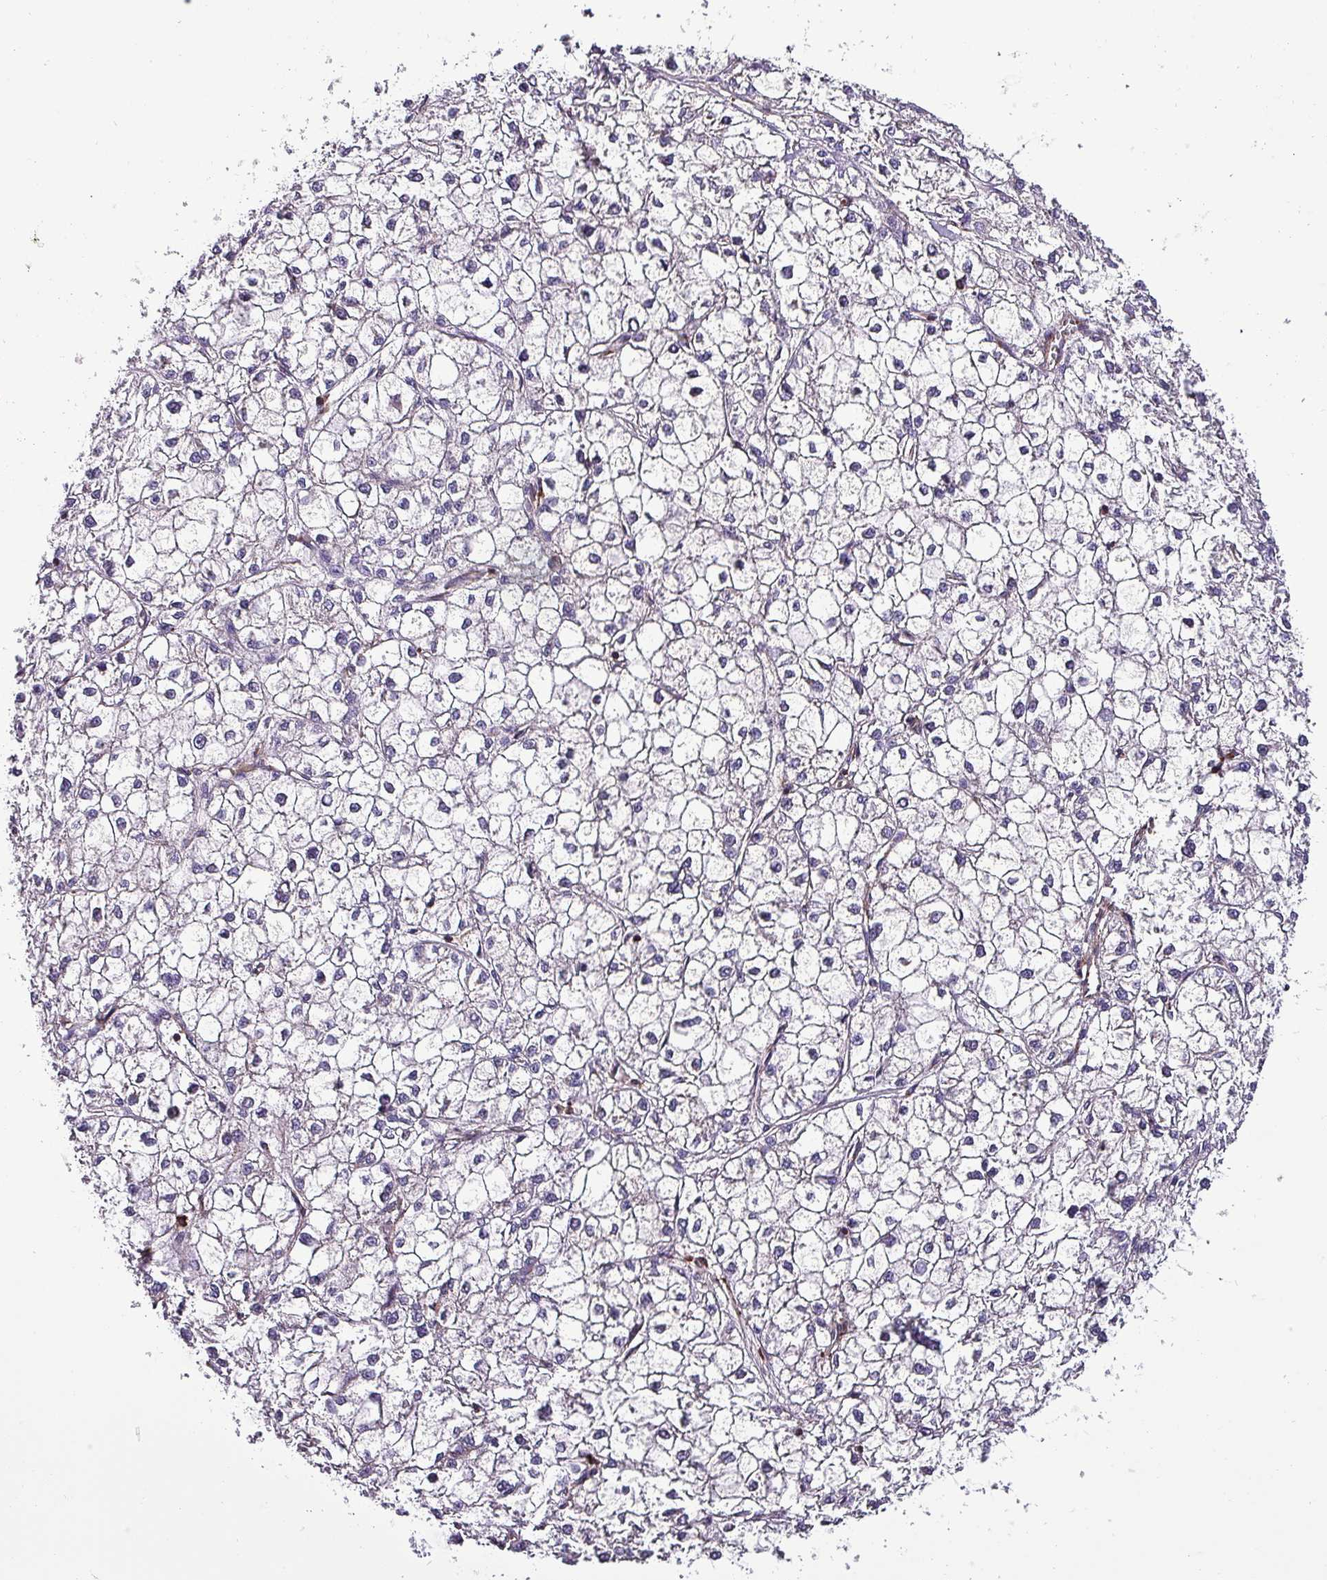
{"staining": {"intensity": "negative", "quantity": "none", "location": "none"}, "tissue": "liver cancer", "cell_type": "Tumor cells", "image_type": "cancer", "snomed": [{"axis": "morphology", "description": "Carcinoma, Hepatocellular, NOS"}, {"axis": "topography", "description": "Liver"}], "caption": "Photomicrograph shows no protein positivity in tumor cells of hepatocellular carcinoma (liver) tissue.", "gene": "VAMP4", "patient": {"sex": "female", "age": 43}}